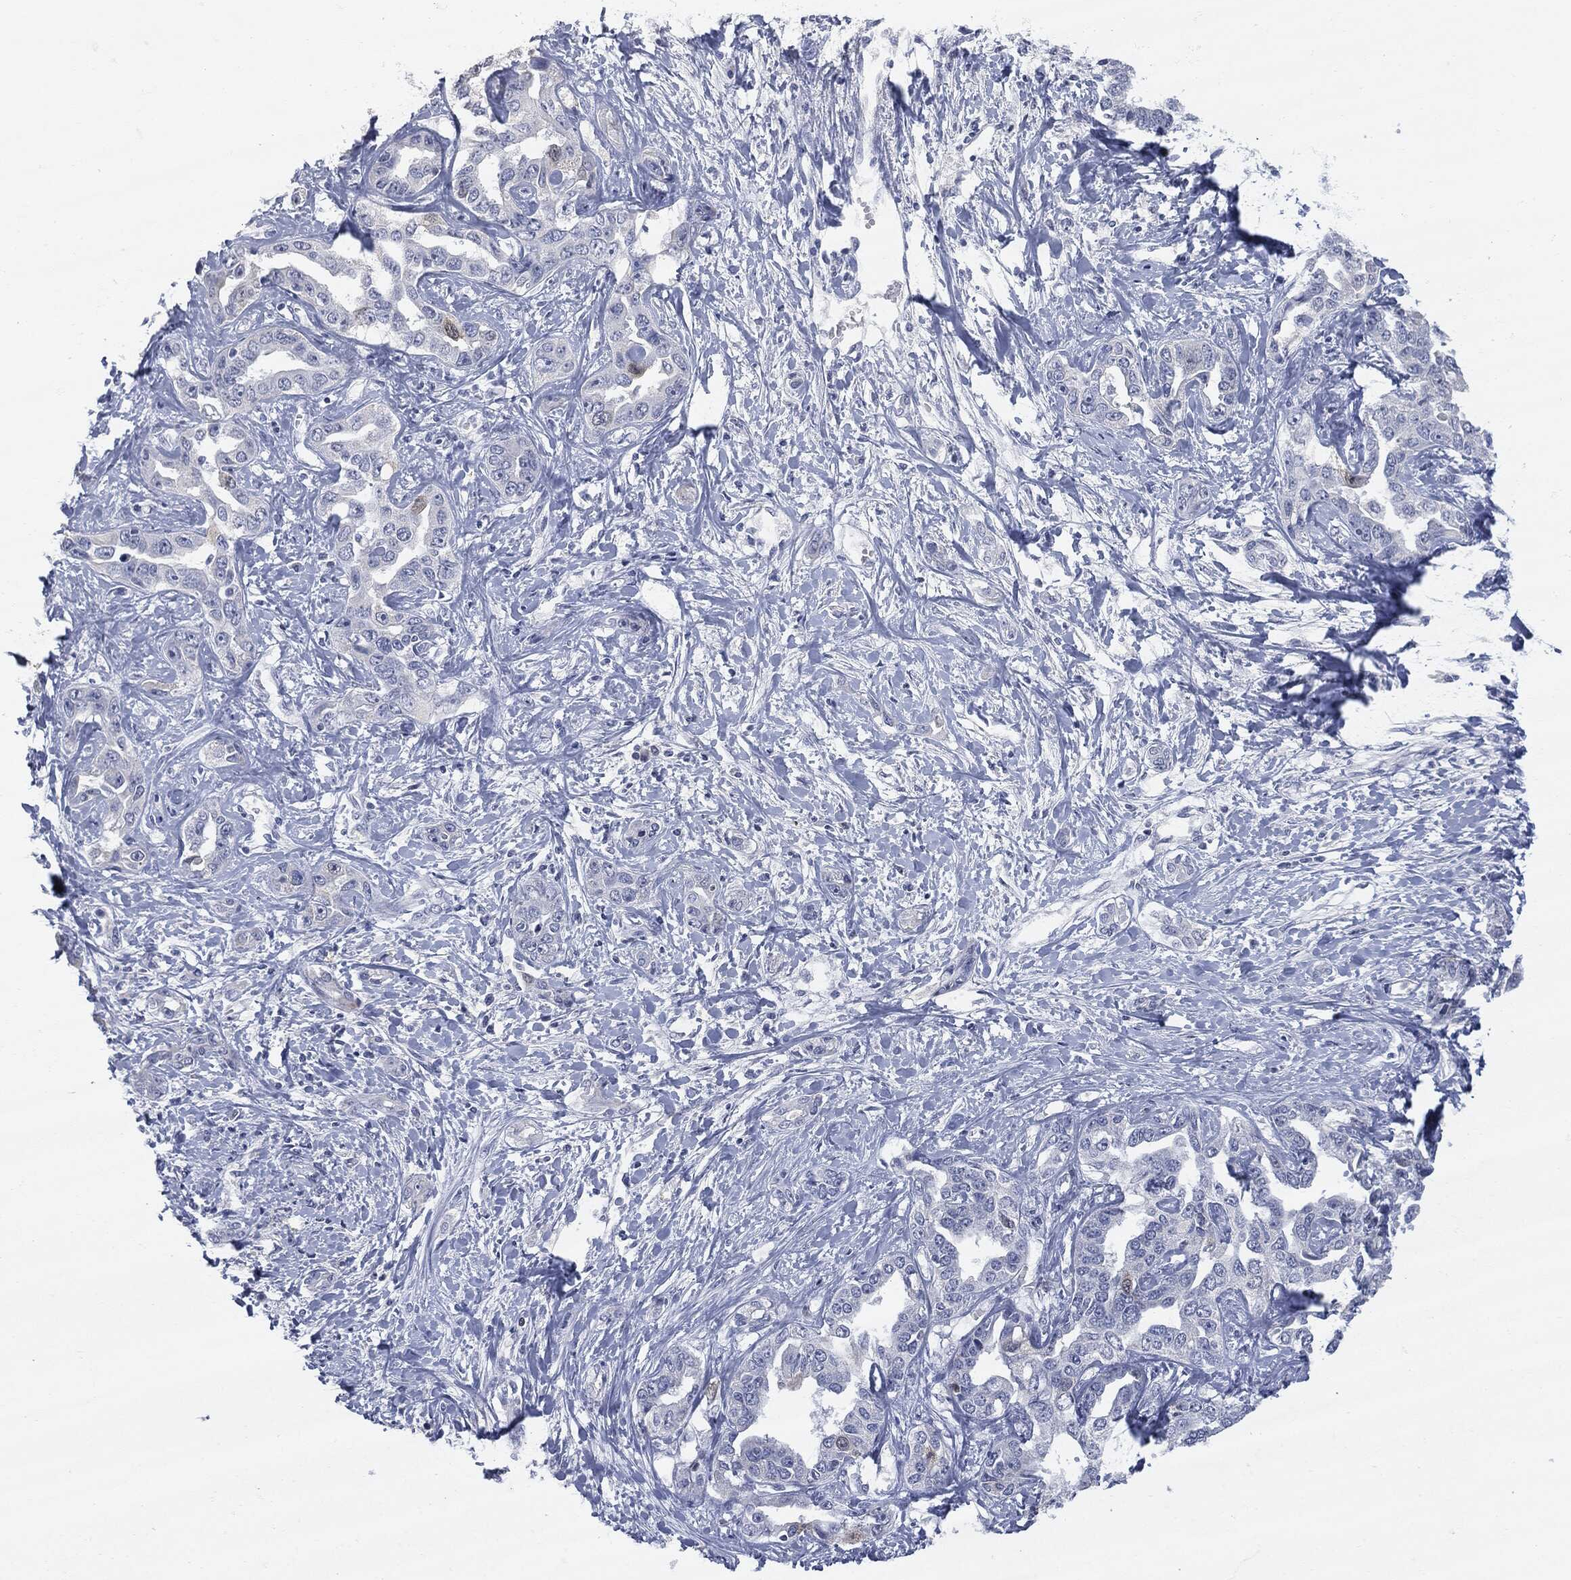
{"staining": {"intensity": "negative", "quantity": "none", "location": "none"}, "tissue": "liver cancer", "cell_type": "Tumor cells", "image_type": "cancer", "snomed": [{"axis": "morphology", "description": "Cholangiocarcinoma"}, {"axis": "topography", "description": "Liver"}], "caption": "Micrograph shows no significant protein expression in tumor cells of liver cholangiocarcinoma.", "gene": "UBE2C", "patient": {"sex": "male", "age": 59}}